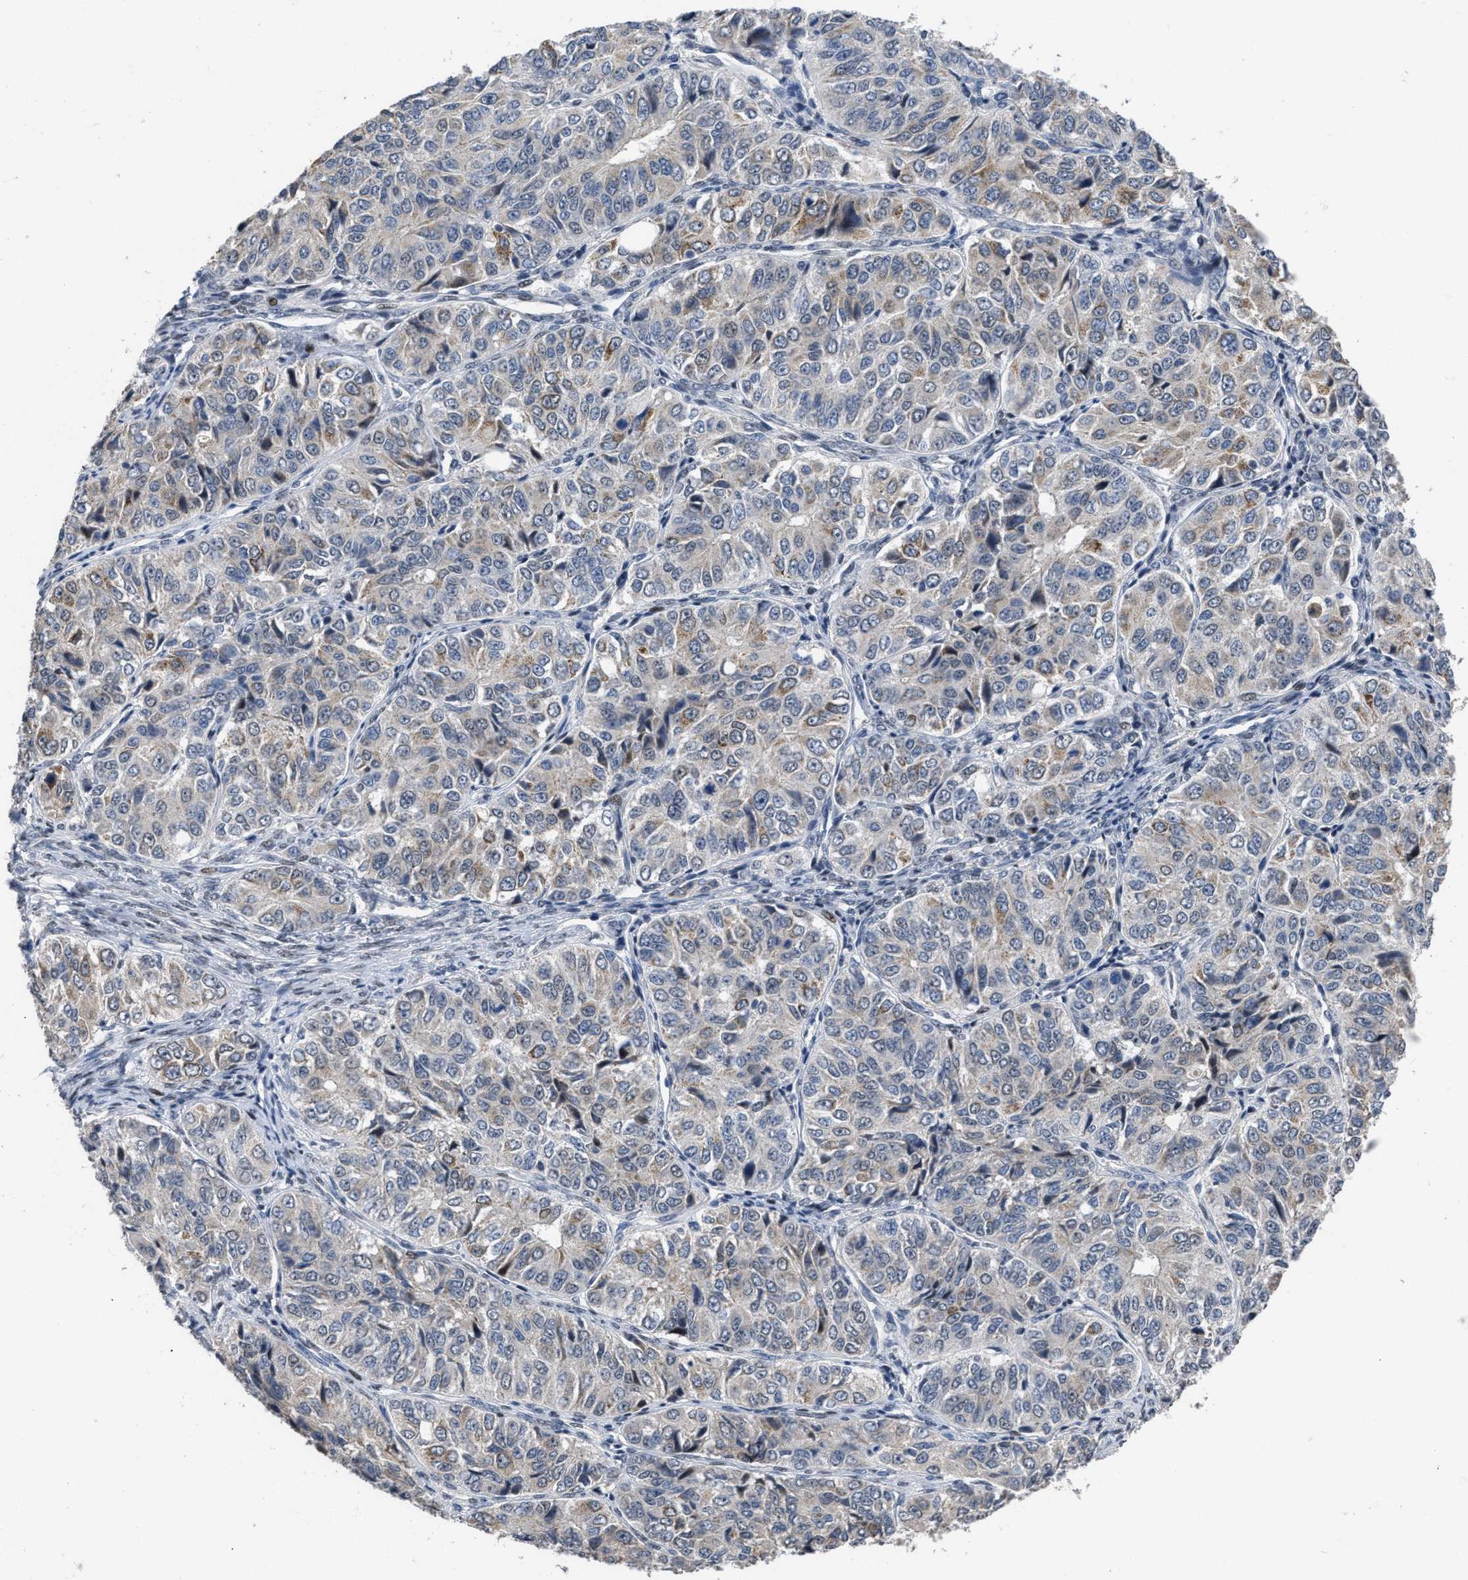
{"staining": {"intensity": "weak", "quantity": "25%-75%", "location": "cytoplasmic/membranous"}, "tissue": "ovarian cancer", "cell_type": "Tumor cells", "image_type": "cancer", "snomed": [{"axis": "morphology", "description": "Carcinoma, endometroid"}, {"axis": "topography", "description": "Ovary"}], "caption": "The micrograph demonstrates immunohistochemical staining of ovarian endometroid carcinoma. There is weak cytoplasmic/membranous positivity is seen in about 25%-75% of tumor cells.", "gene": "SETDB1", "patient": {"sex": "female", "age": 51}}